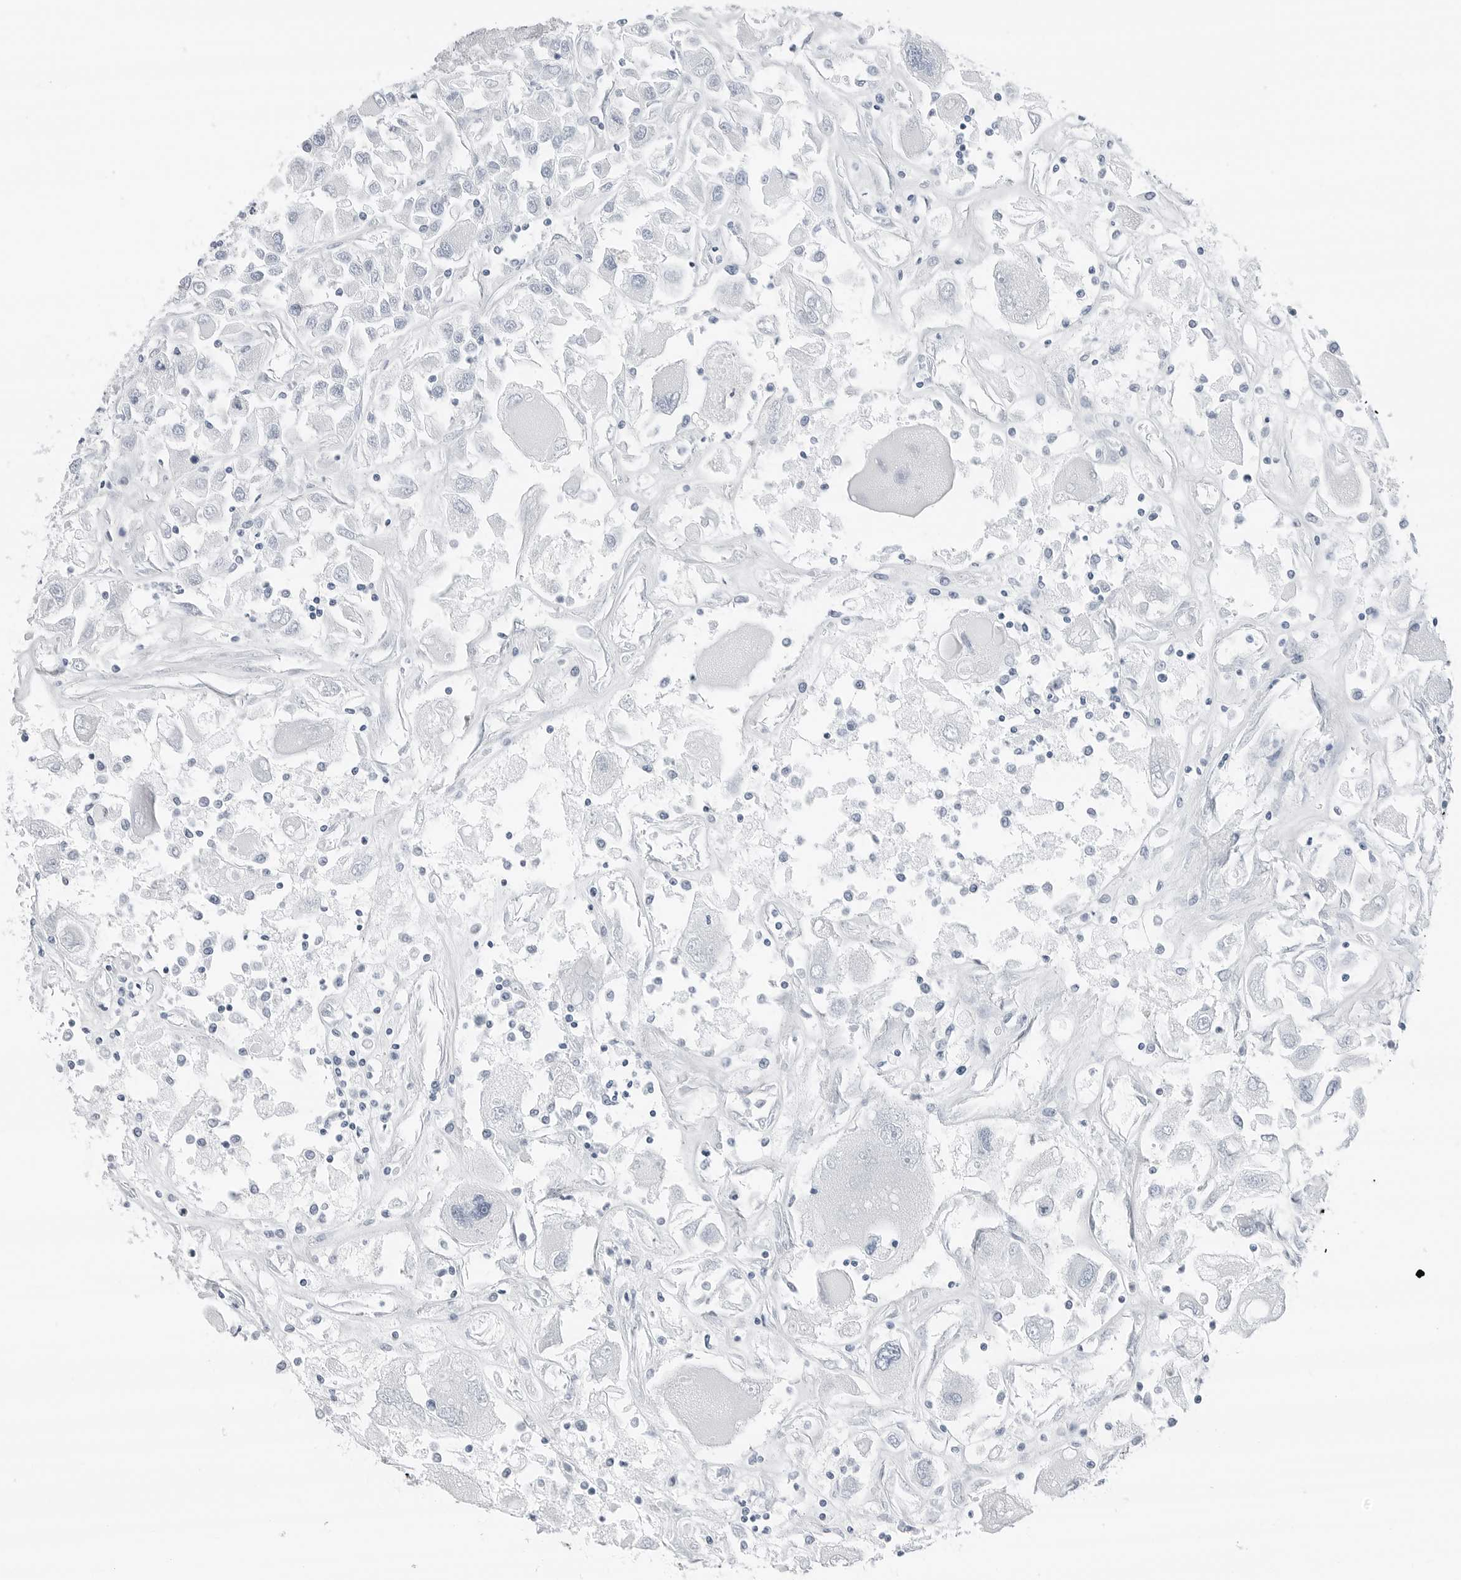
{"staining": {"intensity": "negative", "quantity": "none", "location": "none"}, "tissue": "renal cancer", "cell_type": "Tumor cells", "image_type": "cancer", "snomed": [{"axis": "morphology", "description": "Adenocarcinoma, NOS"}, {"axis": "topography", "description": "Kidney"}], "caption": "IHC of human renal cancer exhibits no expression in tumor cells.", "gene": "SLPI", "patient": {"sex": "female", "age": 52}}